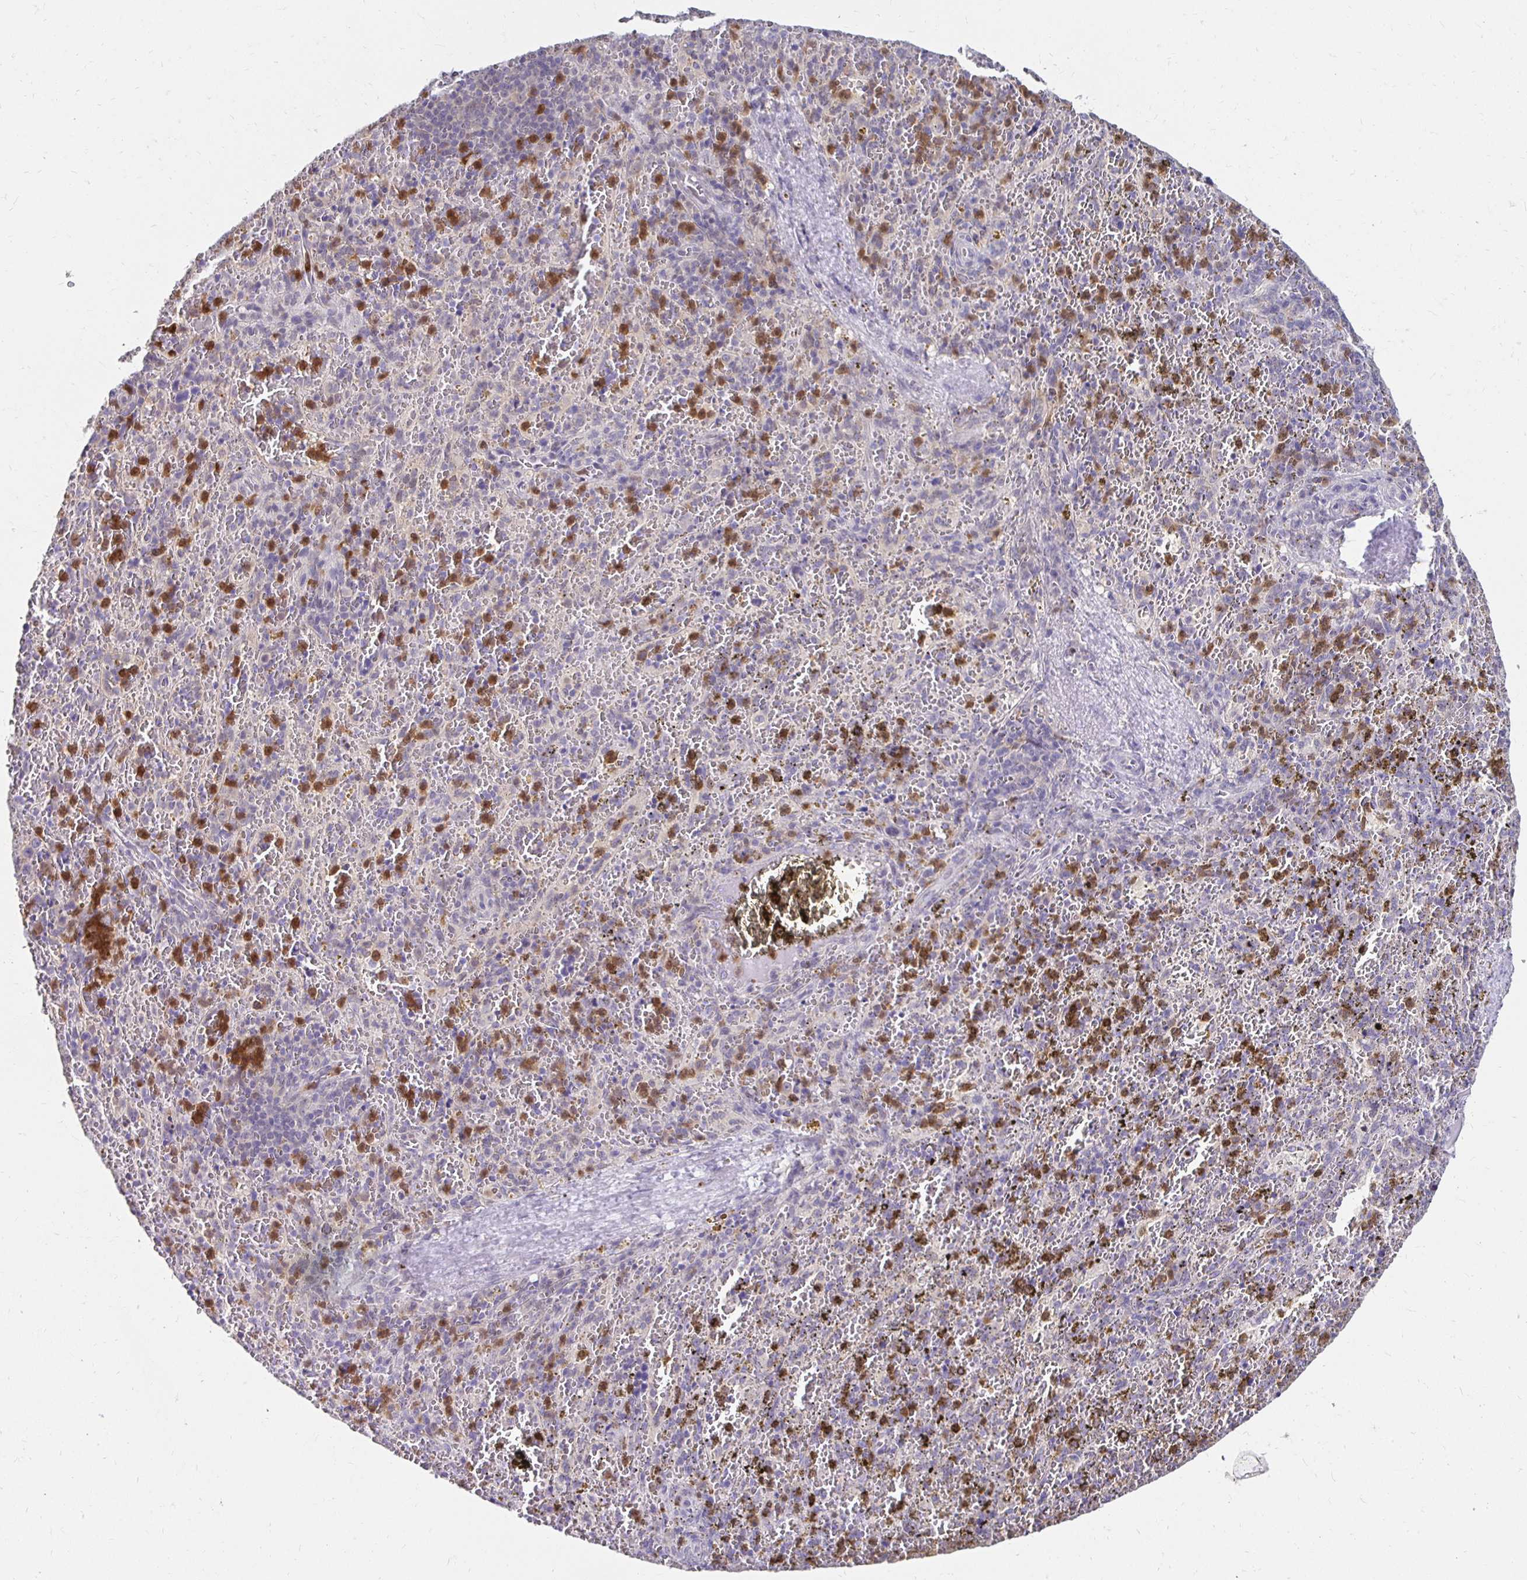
{"staining": {"intensity": "strong", "quantity": "<25%", "location": "cytoplasmic/membranous"}, "tissue": "spleen", "cell_type": "Cells in red pulp", "image_type": "normal", "snomed": [{"axis": "morphology", "description": "Normal tissue, NOS"}, {"axis": "topography", "description": "Spleen"}], "caption": "Immunohistochemical staining of unremarkable spleen shows medium levels of strong cytoplasmic/membranous staining in approximately <25% of cells in red pulp.", "gene": "PADI2", "patient": {"sex": "female", "age": 50}}